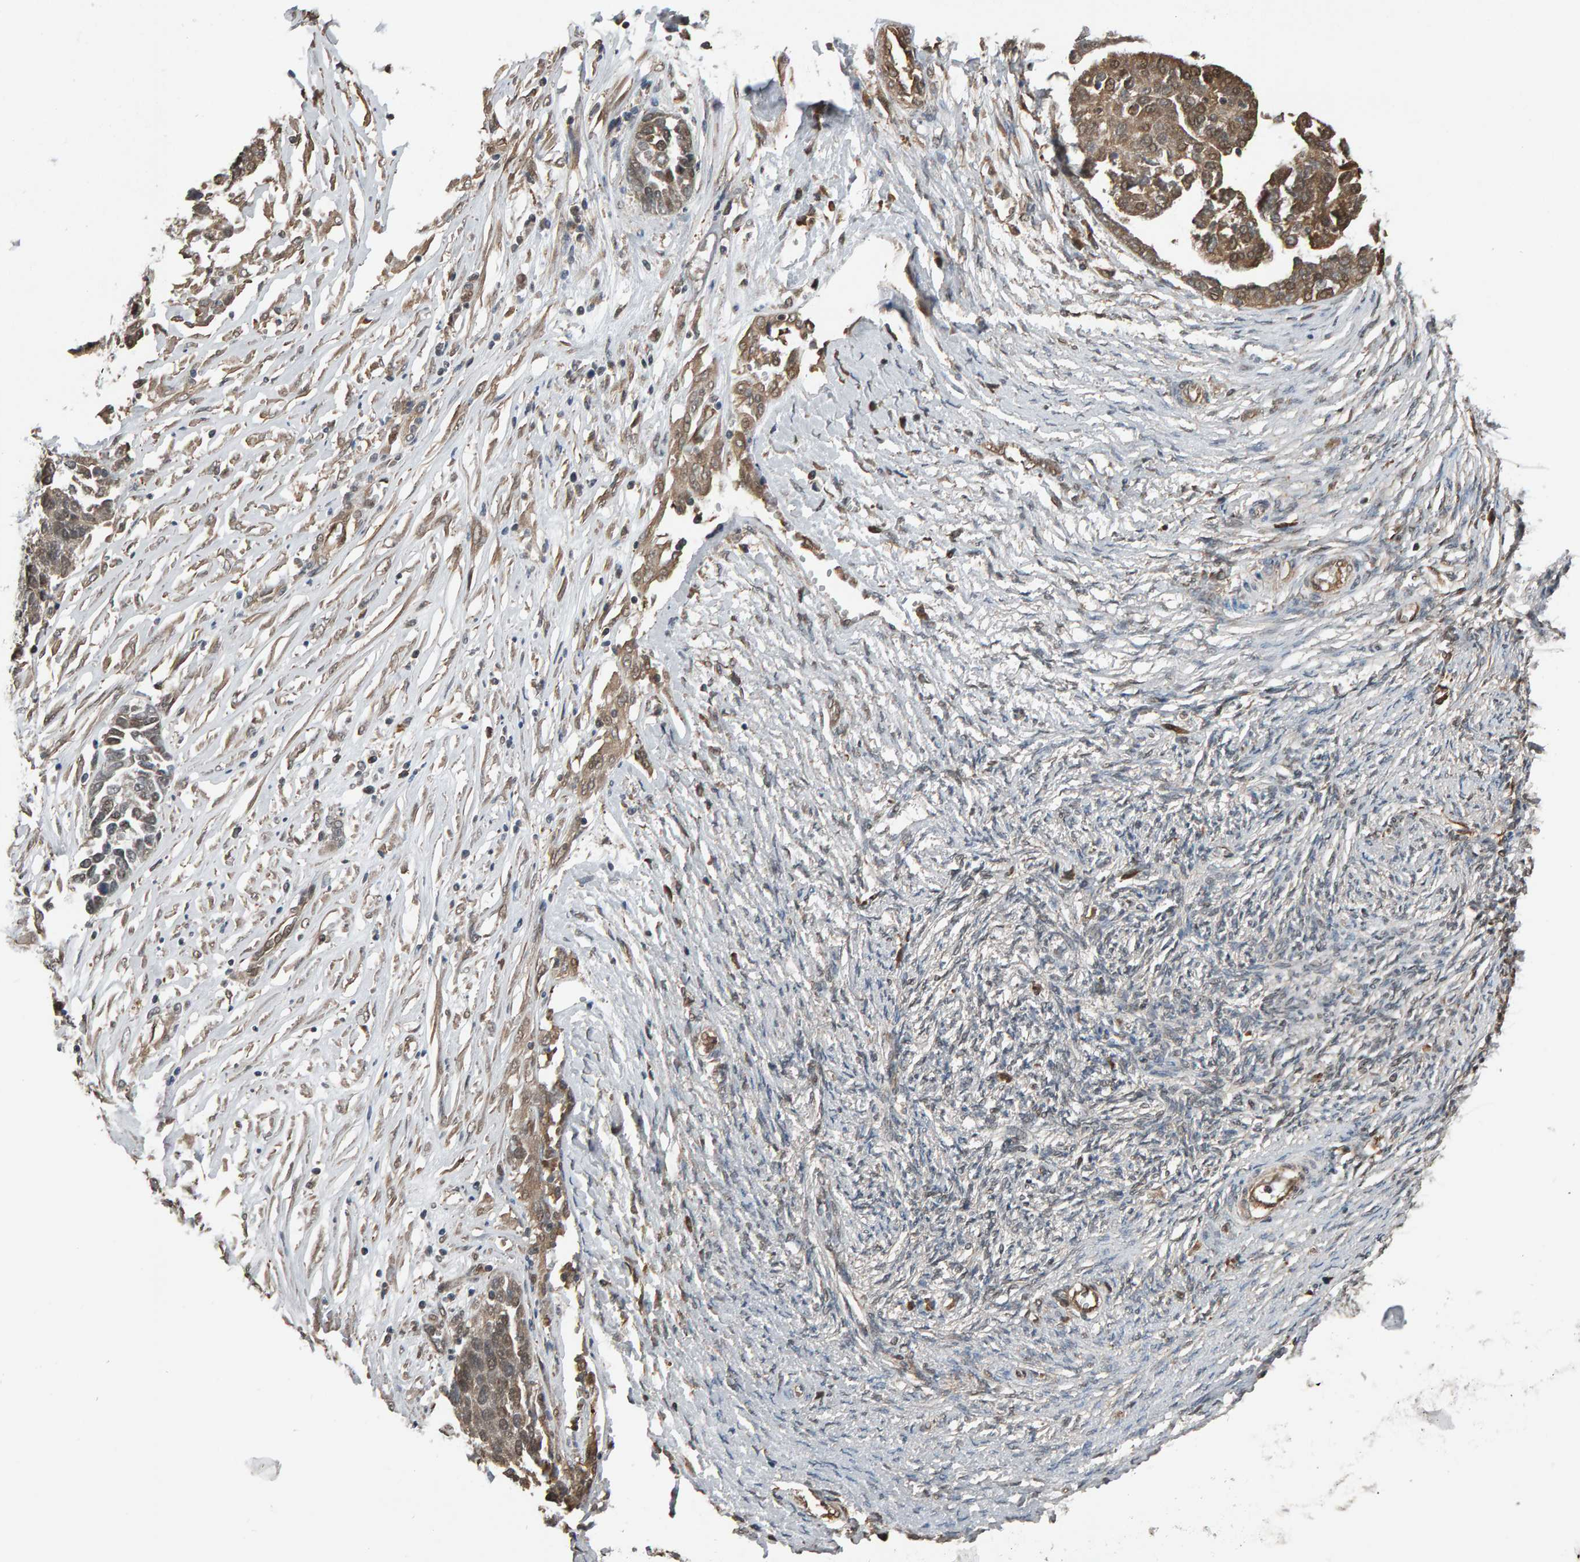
{"staining": {"intensity": "moderate", "quantity": ">75%", "location": "cytoplasmic/membranous"}, "tissue": "ovarian cancer", "cell_type": "Tumor cells", "image_type": "cancer", "snomed": [{"axis": "morphology", "description": "Cystadenocarcinoma, serous, NOS"}, {"axis": "topography", "description": "Ovary"}], "caption": "There is medium levels of moderate cytoplasmic/membranous staining in tumor cells of ovarian cancer (serous cystadenocarcinoma), as demonstrated by immunohistochemical staining (brown color).", "gene": "COASY", "patient": {"sex": "female", "age": 44}}